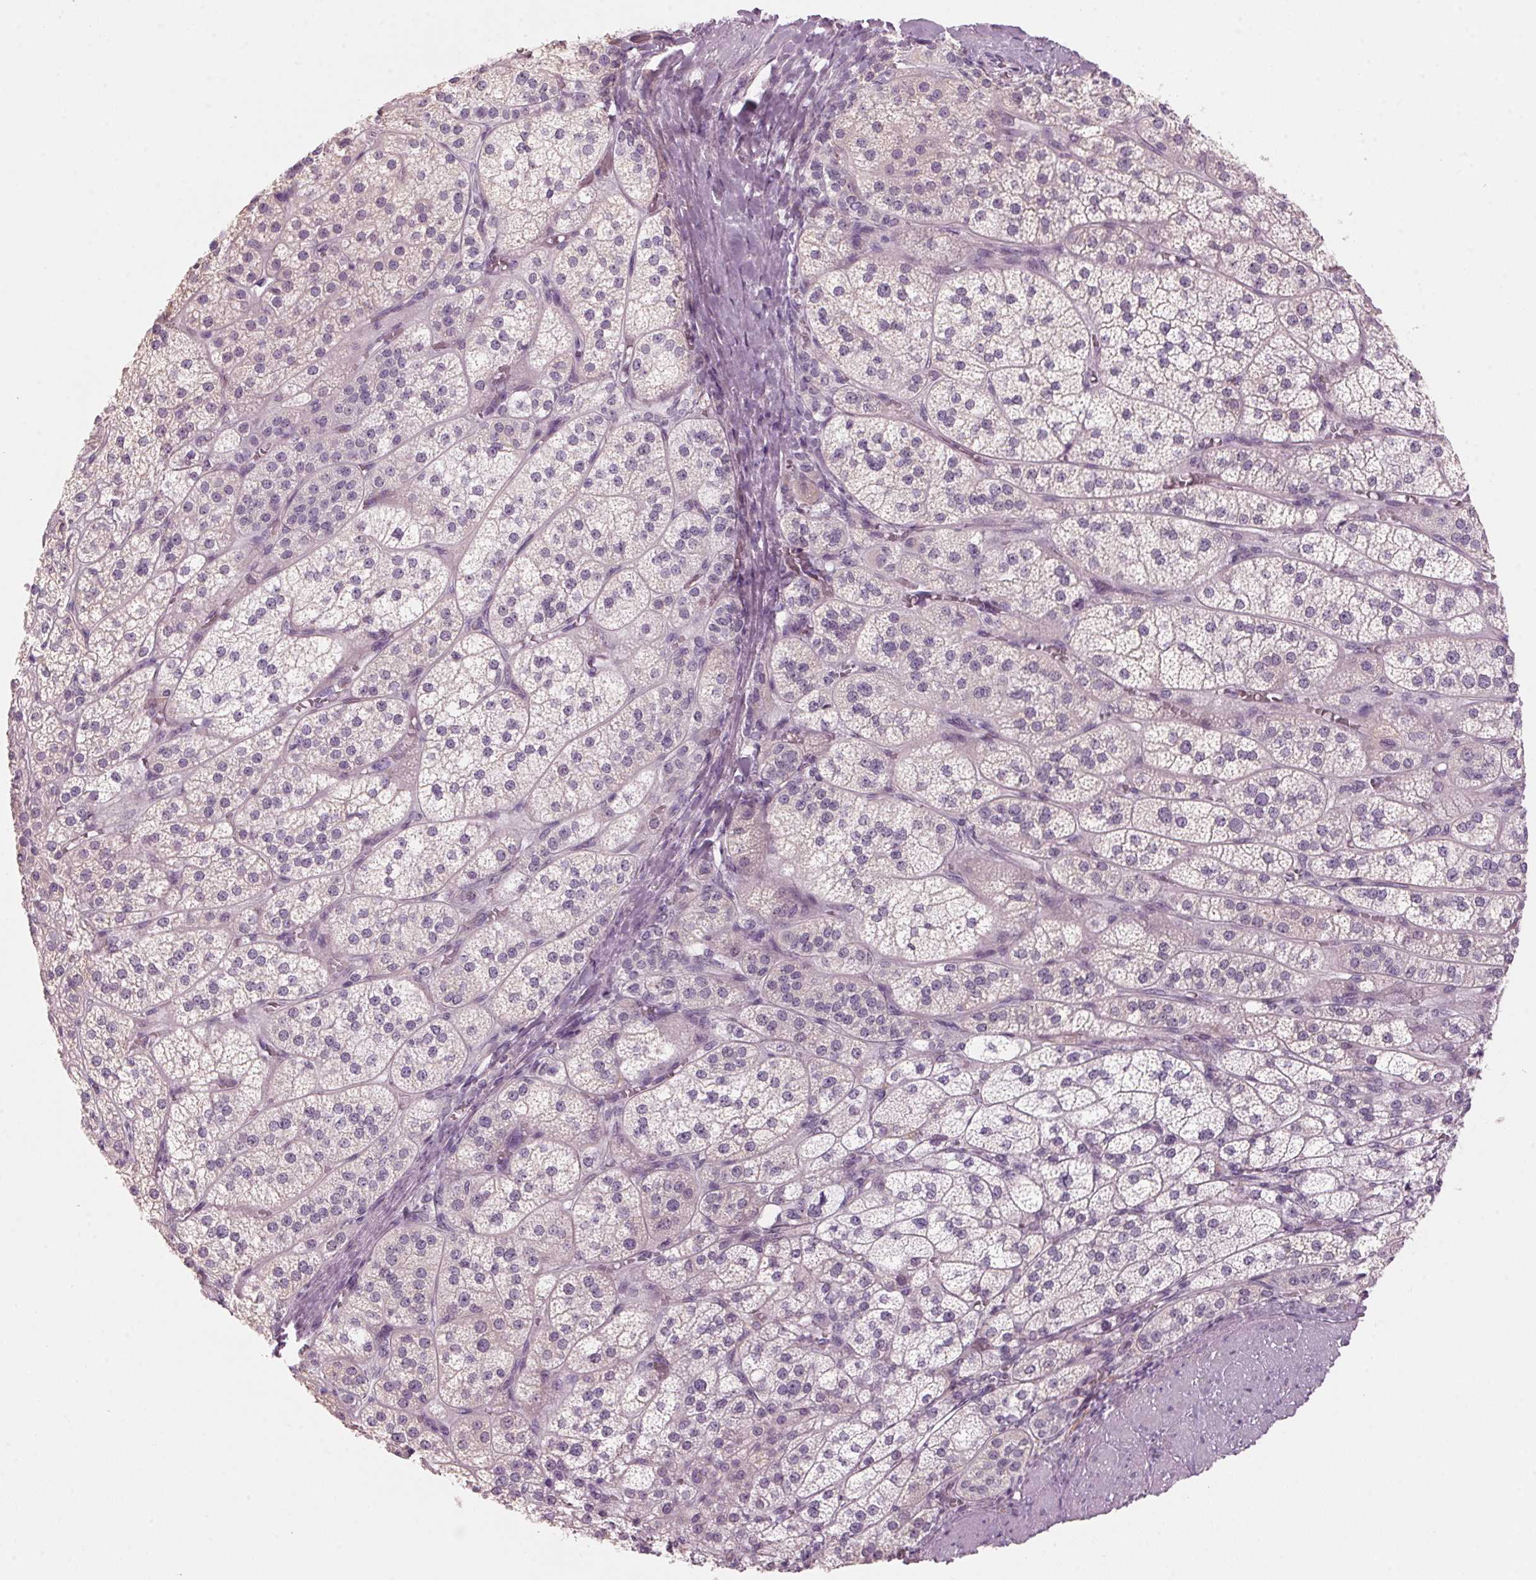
{"staining": {"intensity": "negative", "quantity": "none", "location": "none"}, "tissue": "adrenal gland", "cell_type": "Glandular cells", "image_type": "normal", "snomed": [{"axis": "morphology", "description": "Normal tissue, NOS"}, {"axis": "topography", "description": "Adrenal gland"}], "caption": "DAB immunohistochemical staining of benign adrenal gland displays no significant expression in glandular cells.", "gene": "ADAM20", "patient": {"sex": "female", "age": 60}}